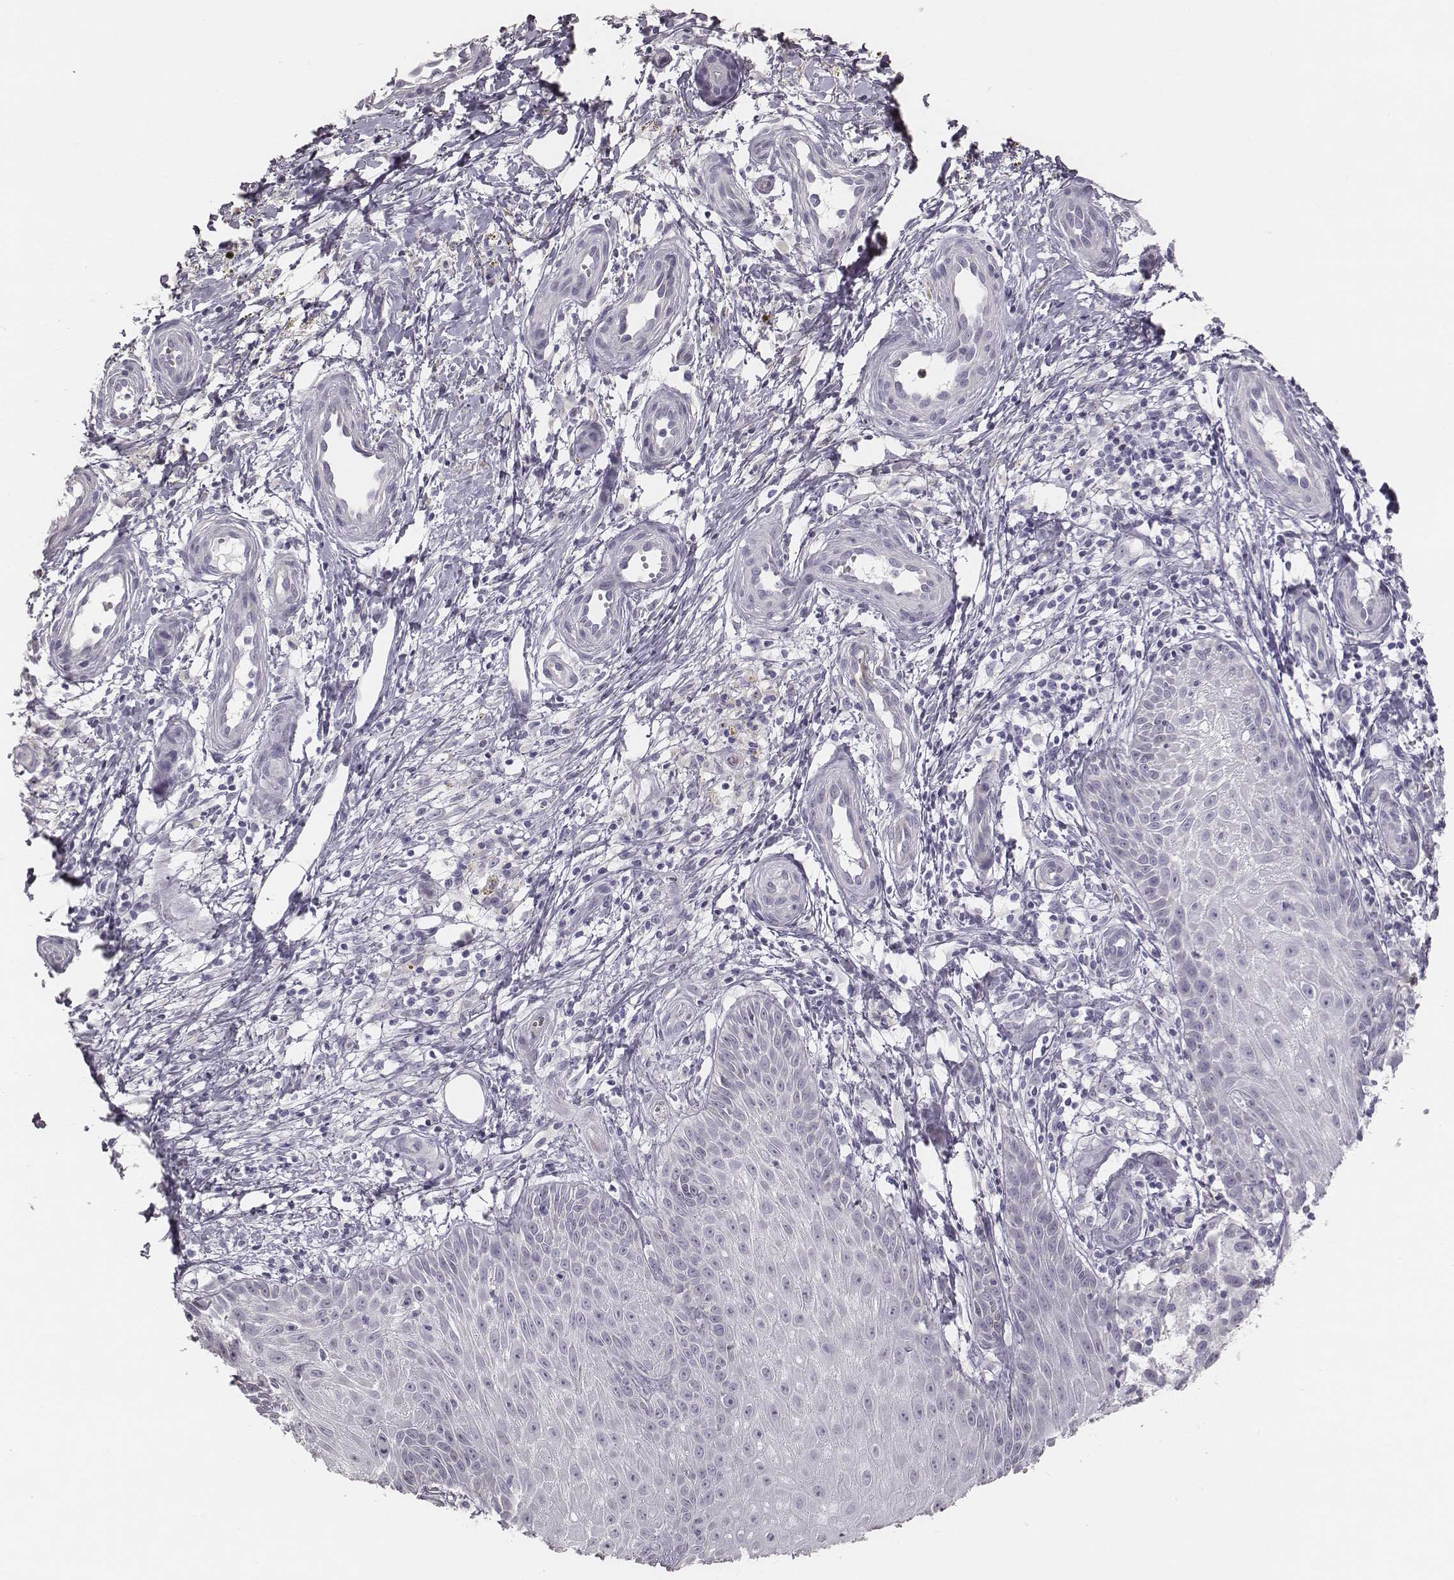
{"staining": {"intensity": "negative", "quantity": "none", "location": "none"}, "tissue": "melanoma", "cell_type": "Tumor cells", "image_type": "cancer", "snomed": [{"axis": "morphology", "description": "Malignant melanoma, NOS"}, {"axis": "topography", "description": "Skin"}], "caption": "Immunohistochemistry (IHC) image of neoplastic tissue: melanoma stained with DAB shows no significant protein positivity in tumor cells.", "gene": "KCNJ12", "patient": {"sex": "female", "age": 53}}